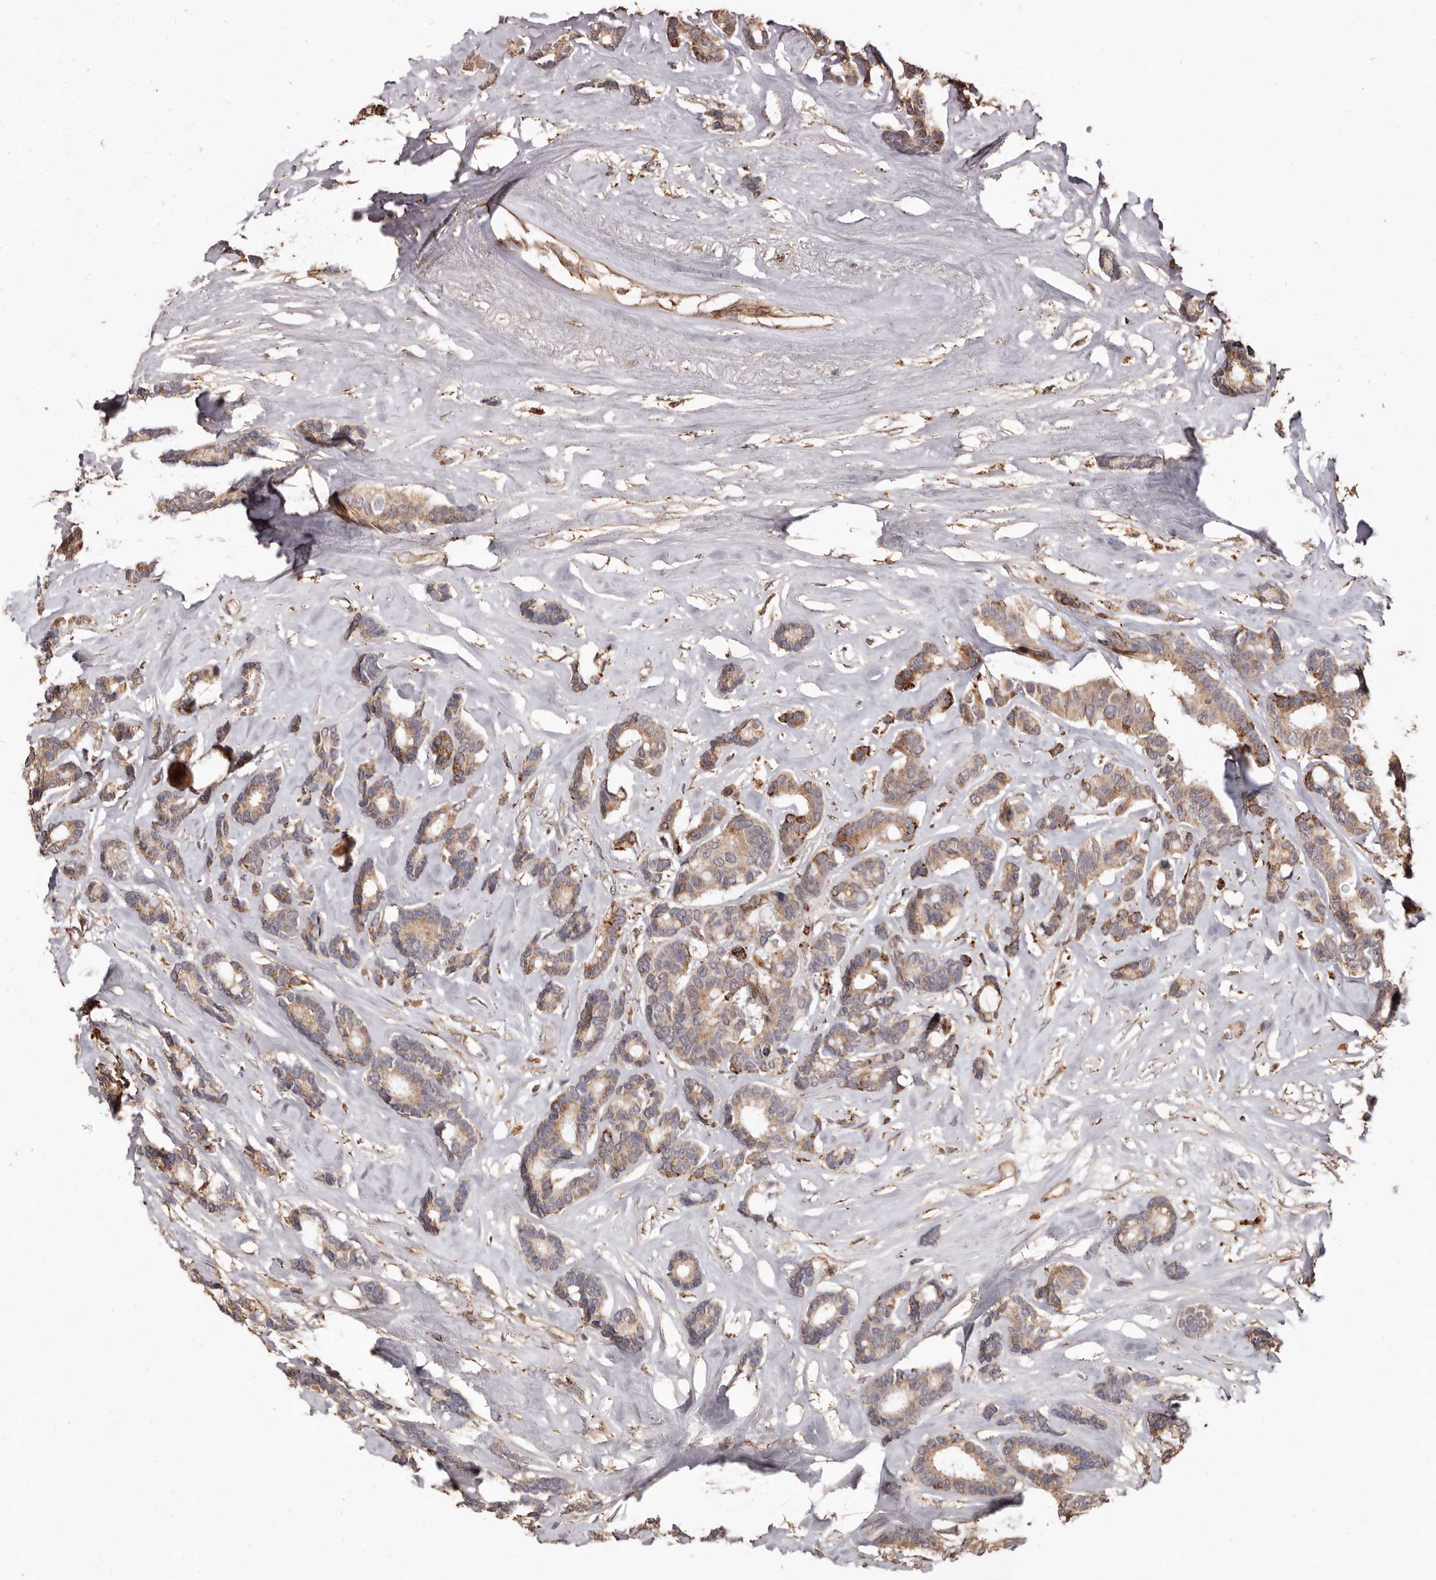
{"staining": {"intensity": "moderate", "quantity": ">75%", "location": "cytoplasmic/membranous"}, "tissue": "breast cancer", "cell_type": "Tumor cells", "image_type": "cancer", "snomed": [{"axis": "morphology", "description": "Duct carcinoma"}, {"axis": "topography", "description": "Breast"}], "caption": "A medium amount of moderate cytoplasmic/membranous staining is present in approximately >75% of tumor cells in invasive ductal carcinoma (breast) tissue.", "gene": "AKAP7", "patient": {"sex": "female", "age": 87}}